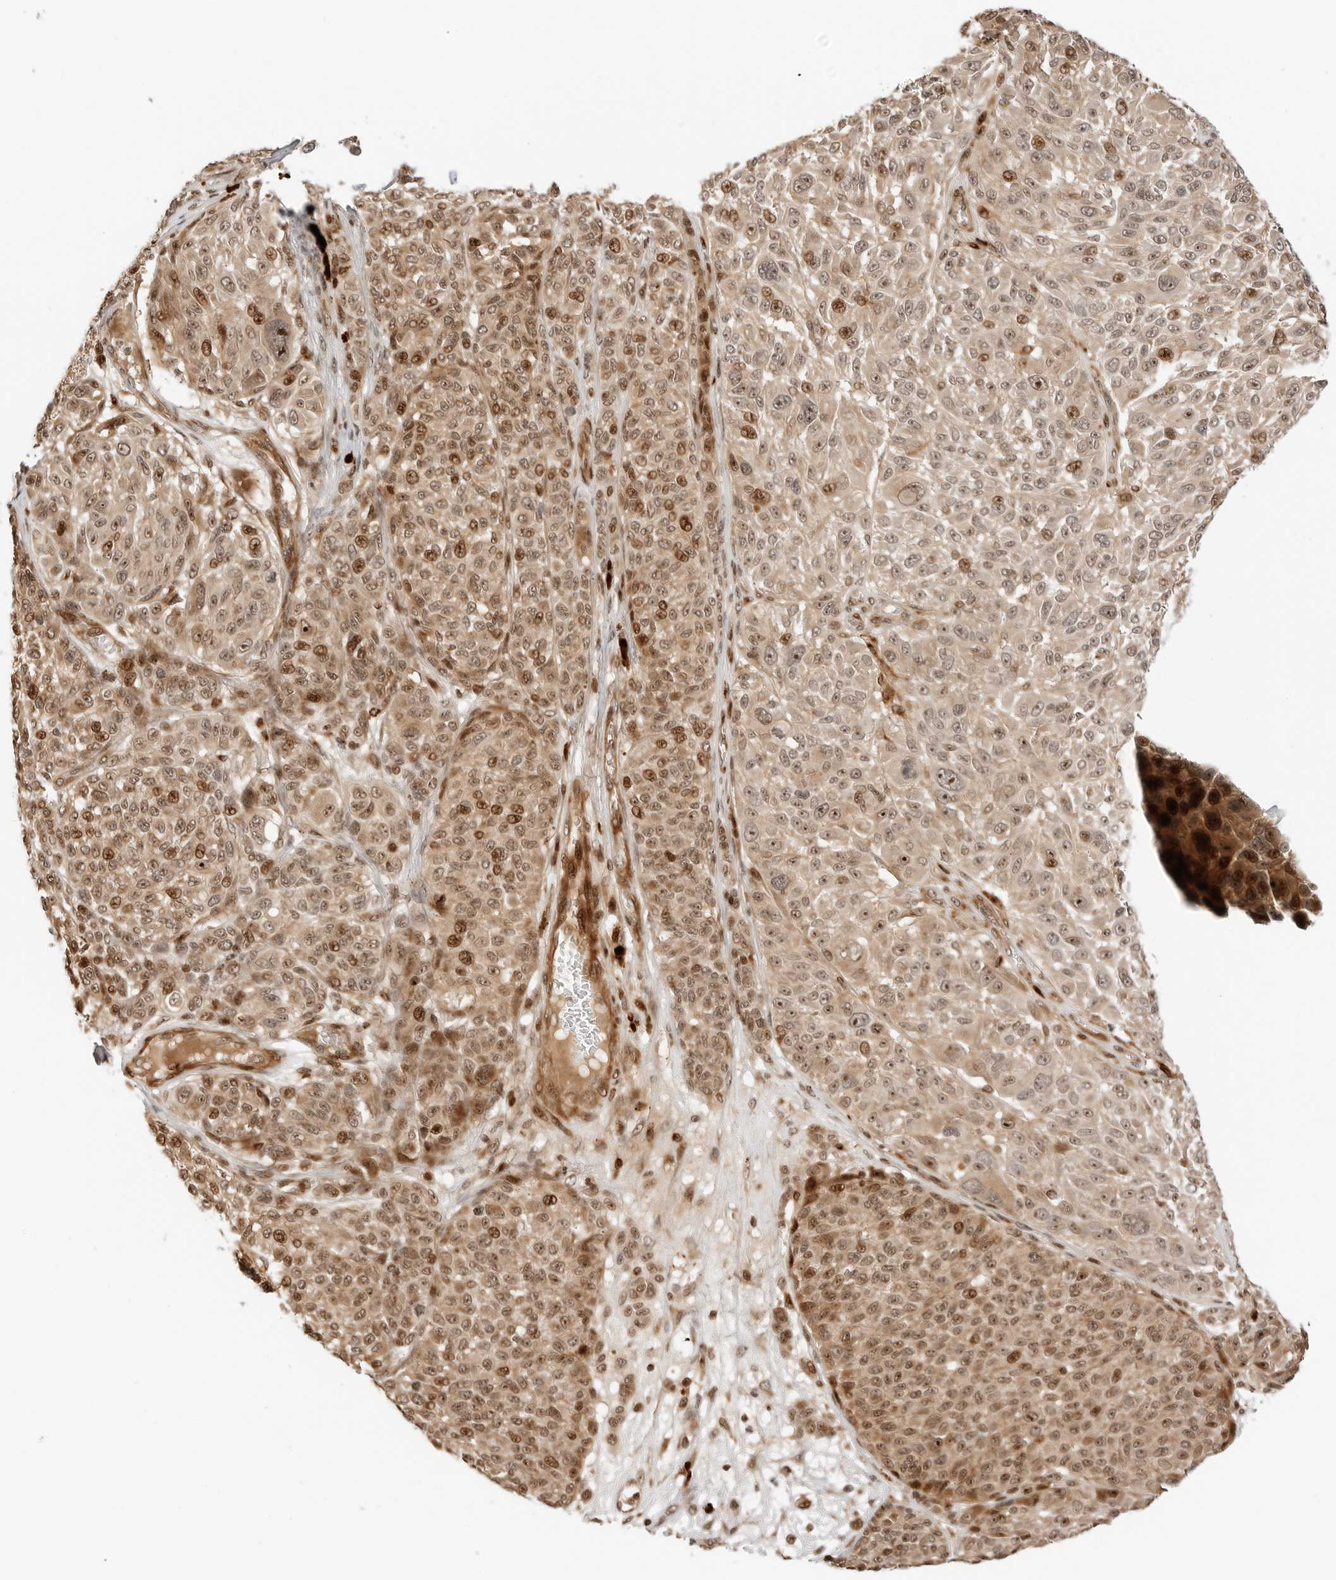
{"staining": {"intensity": "moderate", "quantity": ">75%", "location": "cytoplasmic/membranous,nuclear"}, "tissue": "melanoma", "cell_type": "Tumor cells", "image_type": "cancer", "snomed": [{"axis": "morphology", "description": "Malignant melanoma, NOS"}, {"axis": "topography", "description": "Skin"}], "caption": "Human melanoma stained with a protein marker exhibits moderate staining in tumor cells.", "gene": "GEM", "patient": {"sex": "male", "age": 83}}